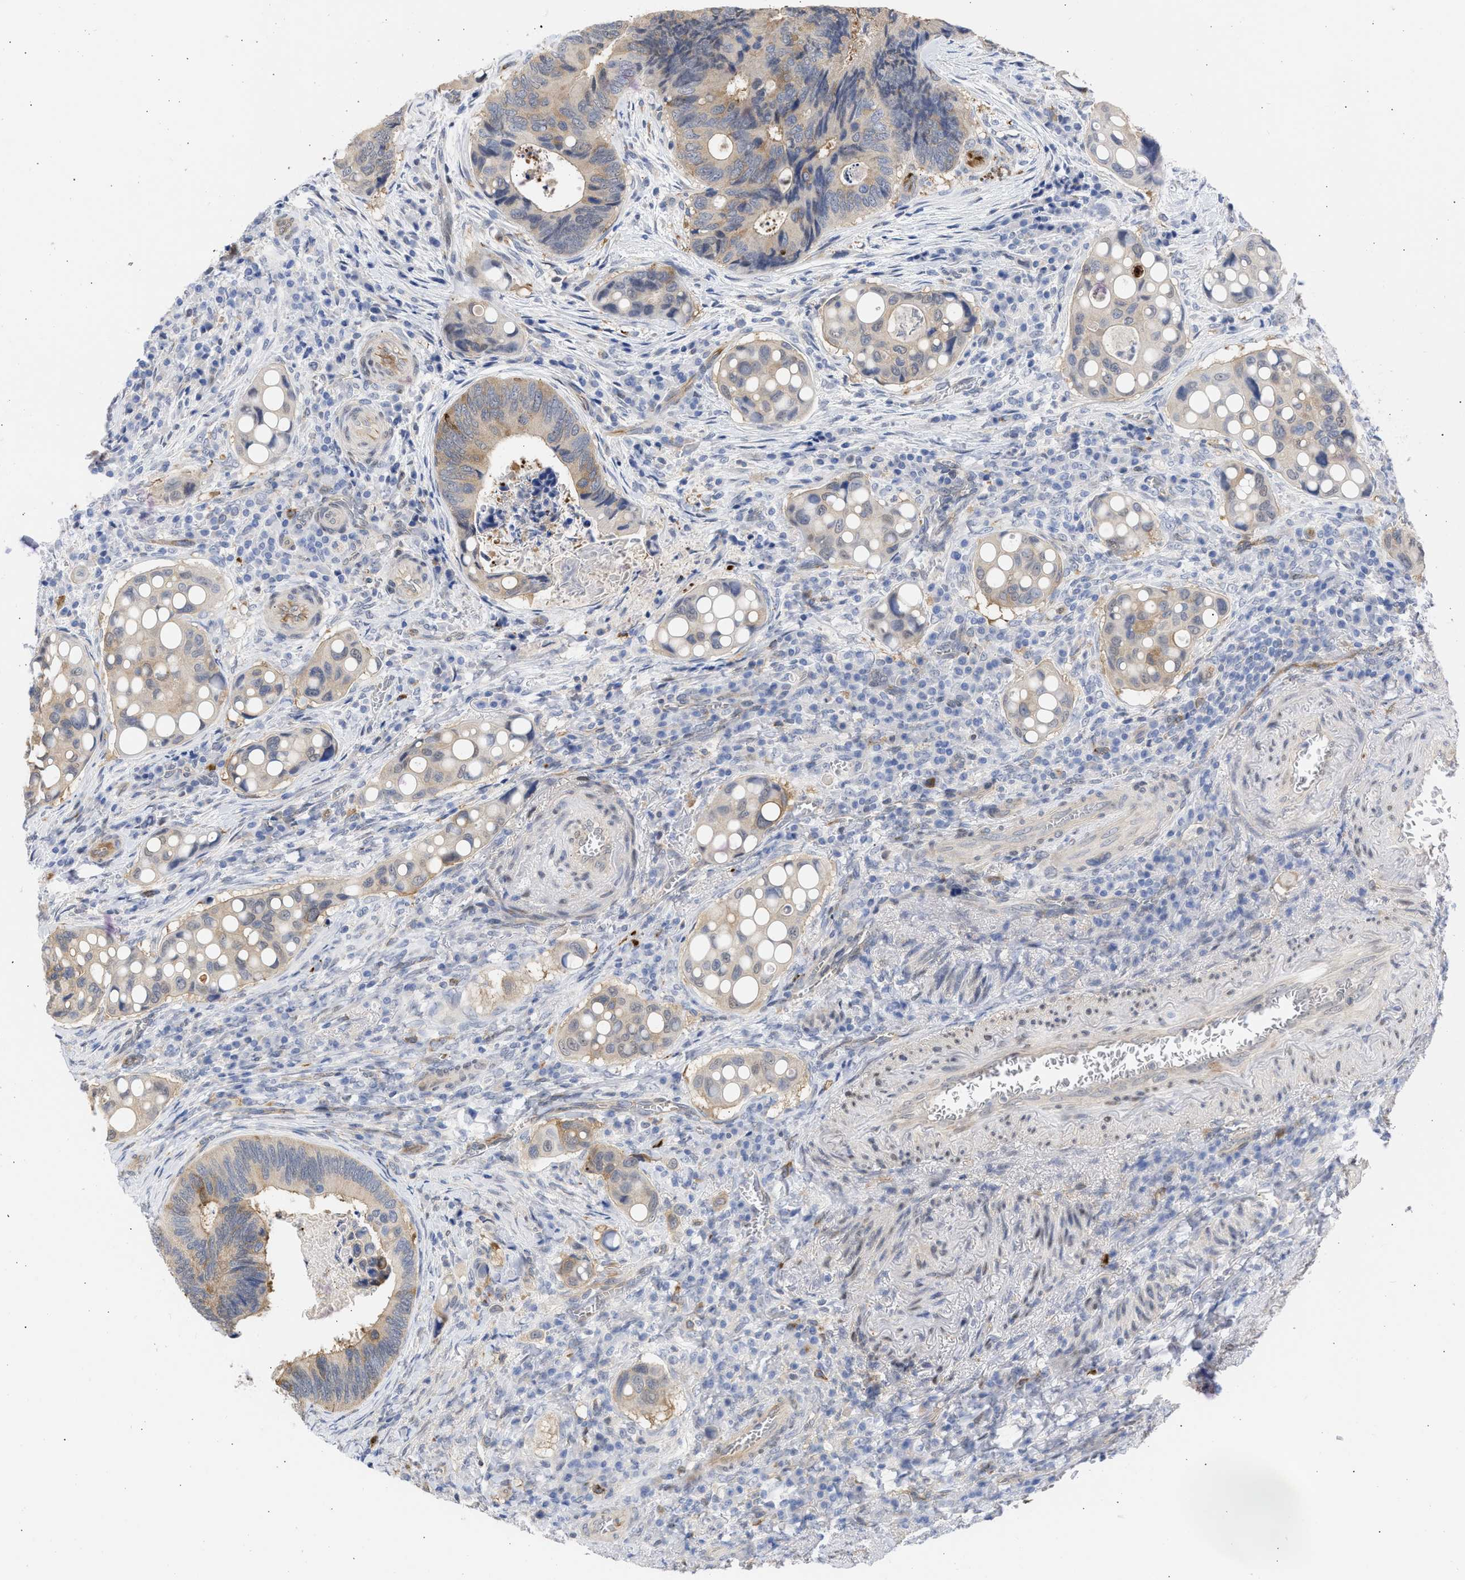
{"staining": {"intensity": "weak", "quantity": "25%-75%", "location": "cytoplasmic/membranous"}, "tissue": "colorectal cancer", "cell_type": "Tumor cells", "image_type": "cancer", "snomed": [{"axis": "morphology", "description": "Inflammation, NOS"}, {"axis": "morphology", "description": "Adenocarcinoma, NOS"}, {"axis": "topography", "description": "Colon"}], "caption": "Protein analysis of colorectal cancer (adenocarcinoma) tissue shows weak cytoplasmic/membranous staining in about 25%-75% of tumor cells. (DAB IHC with brightfield microscopy, high magnification).", "gene": "THRA", "patient": {"sex": "male", "age": 72}}